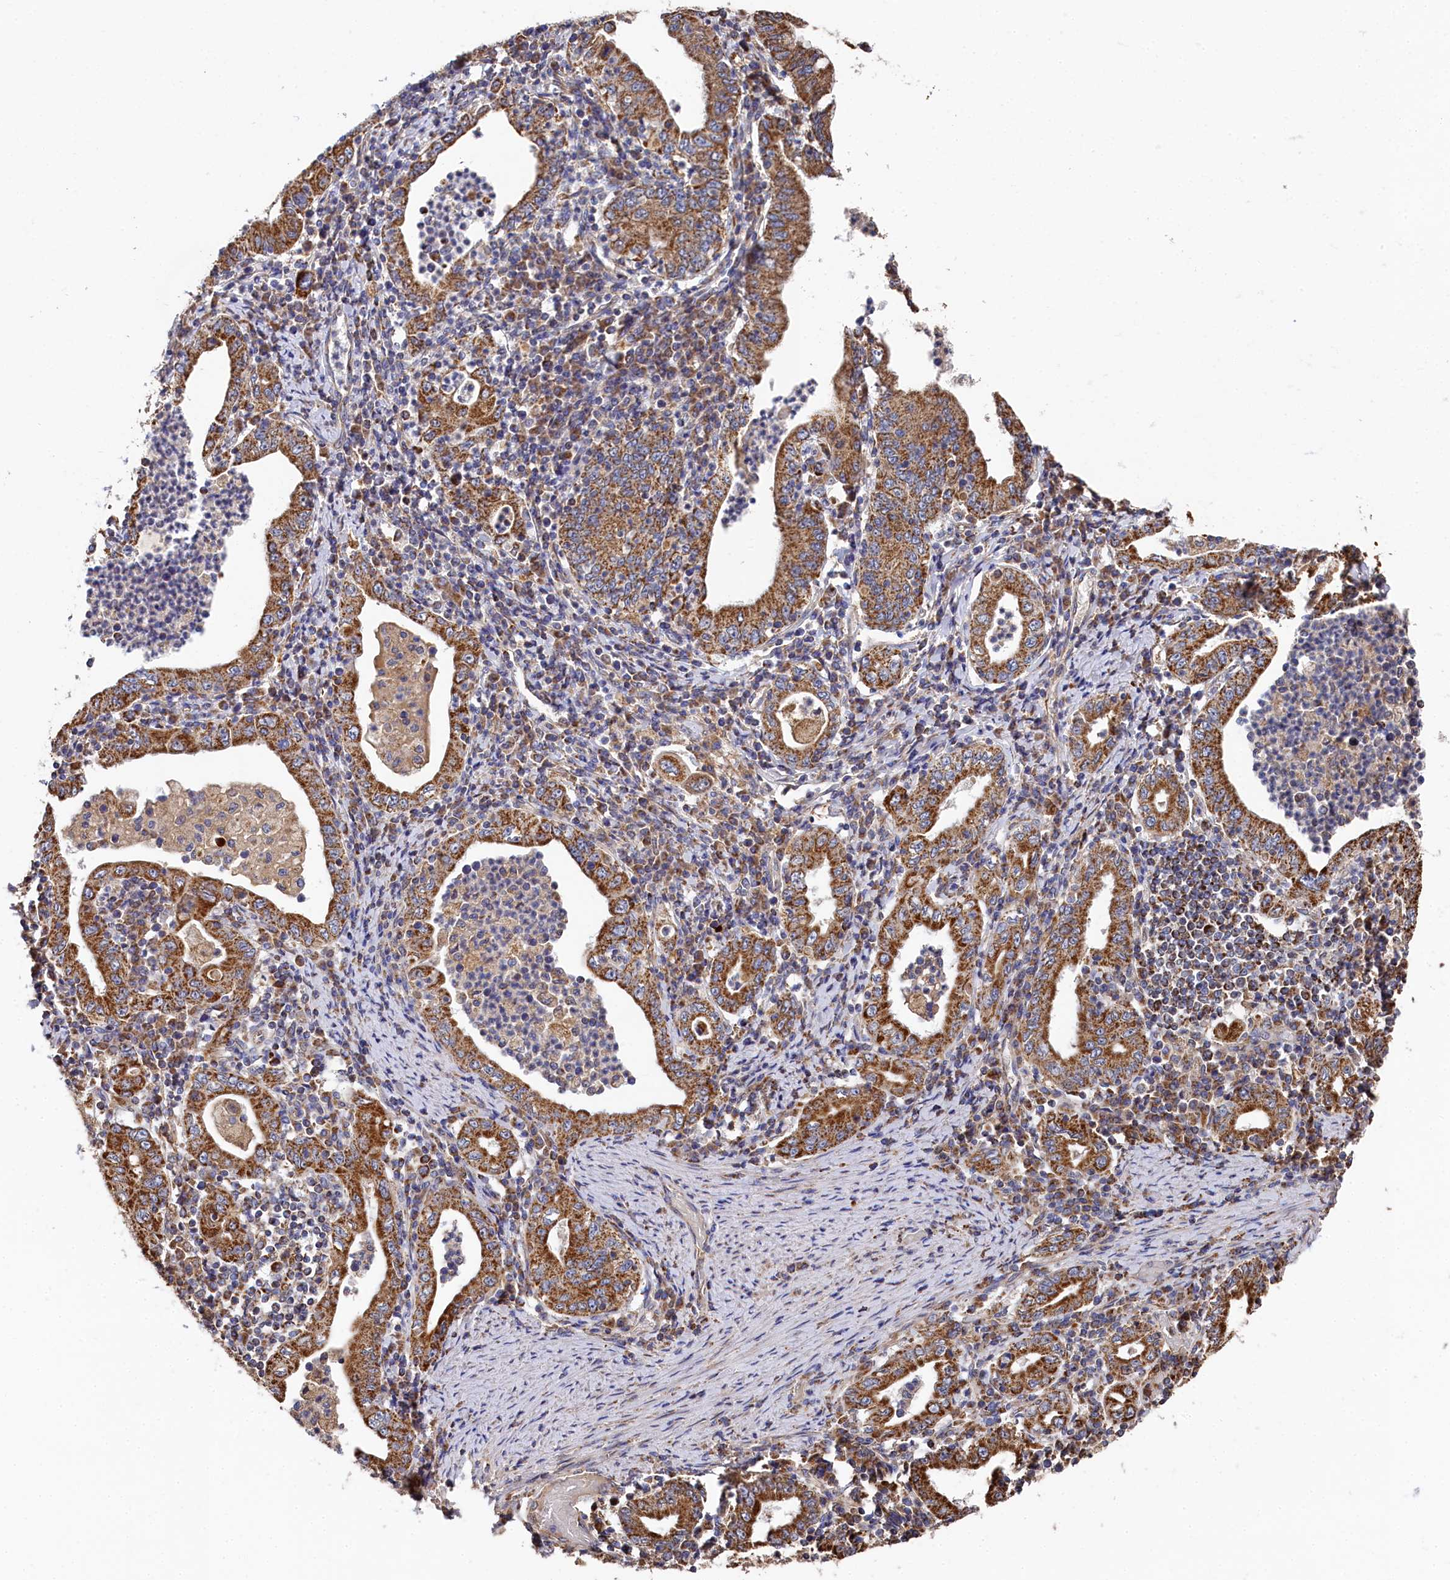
{"staining": {"intensity": "strong", "quantity": ">75%", "location": "cytoplasmic/membranous"}, "tissue": "stomach cancer", "cell_type": "Tumor cells", "image_type": "cancer", "snomed": [{"axis": "morphology", "description": "Normal tissue, NOS"}, {"axis": "morphology", "description": "Adenocarcinoma, NOS"}, {"axis": "topography", "description": "Esophagus"}, {"axis": "topography", "description": "Stomach, upper"}, {"axis": "topography", "description": "Peripheral nerve tissue"}], "caption": "Brown immunohistochemical staining in stomach cancer (adenocarcinoma) displays strong cytoplasmic/membranous staining in about >75% of tumor cells.", "gene": "HAUS2", "patient": {"sex": "male", "age": 62}}